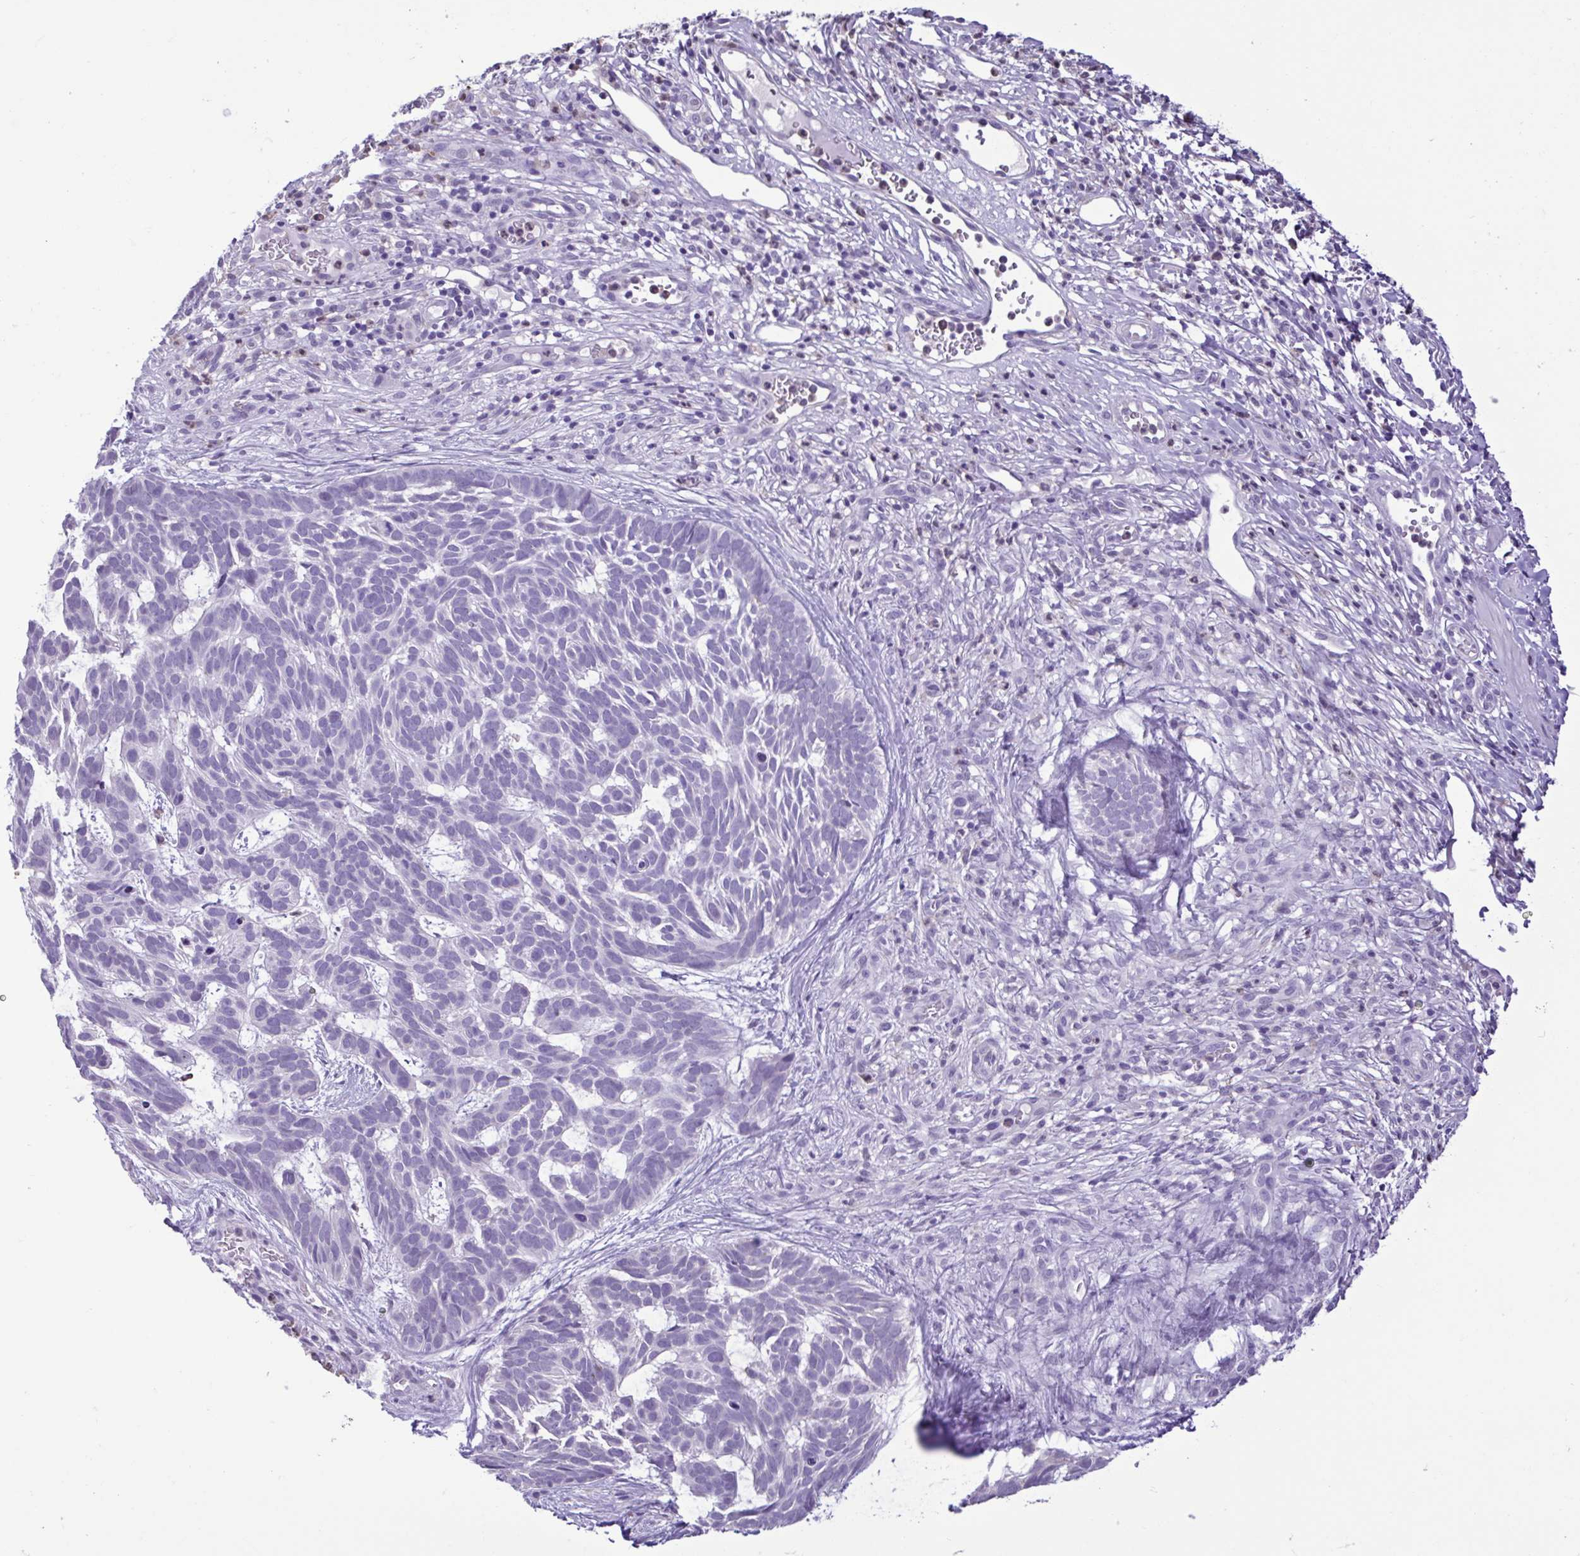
{"staining": {"intensity": "negative", "quantity": "none", "location": "none"}, "tissue": "skin cancer", "cell_type": "Tumor cells", "image_type": "cancer", "snomed": [{"axis": "morphology", "description": "Basal cell carcinoma"}, {"axis": "topography", "description": "Skin"}], "caption": "Photomicrograph shows no significant protein staining in tumor cells of skin cancer.", "gene": "CBY2", "patient": {"sex": "male", "age": 78}}